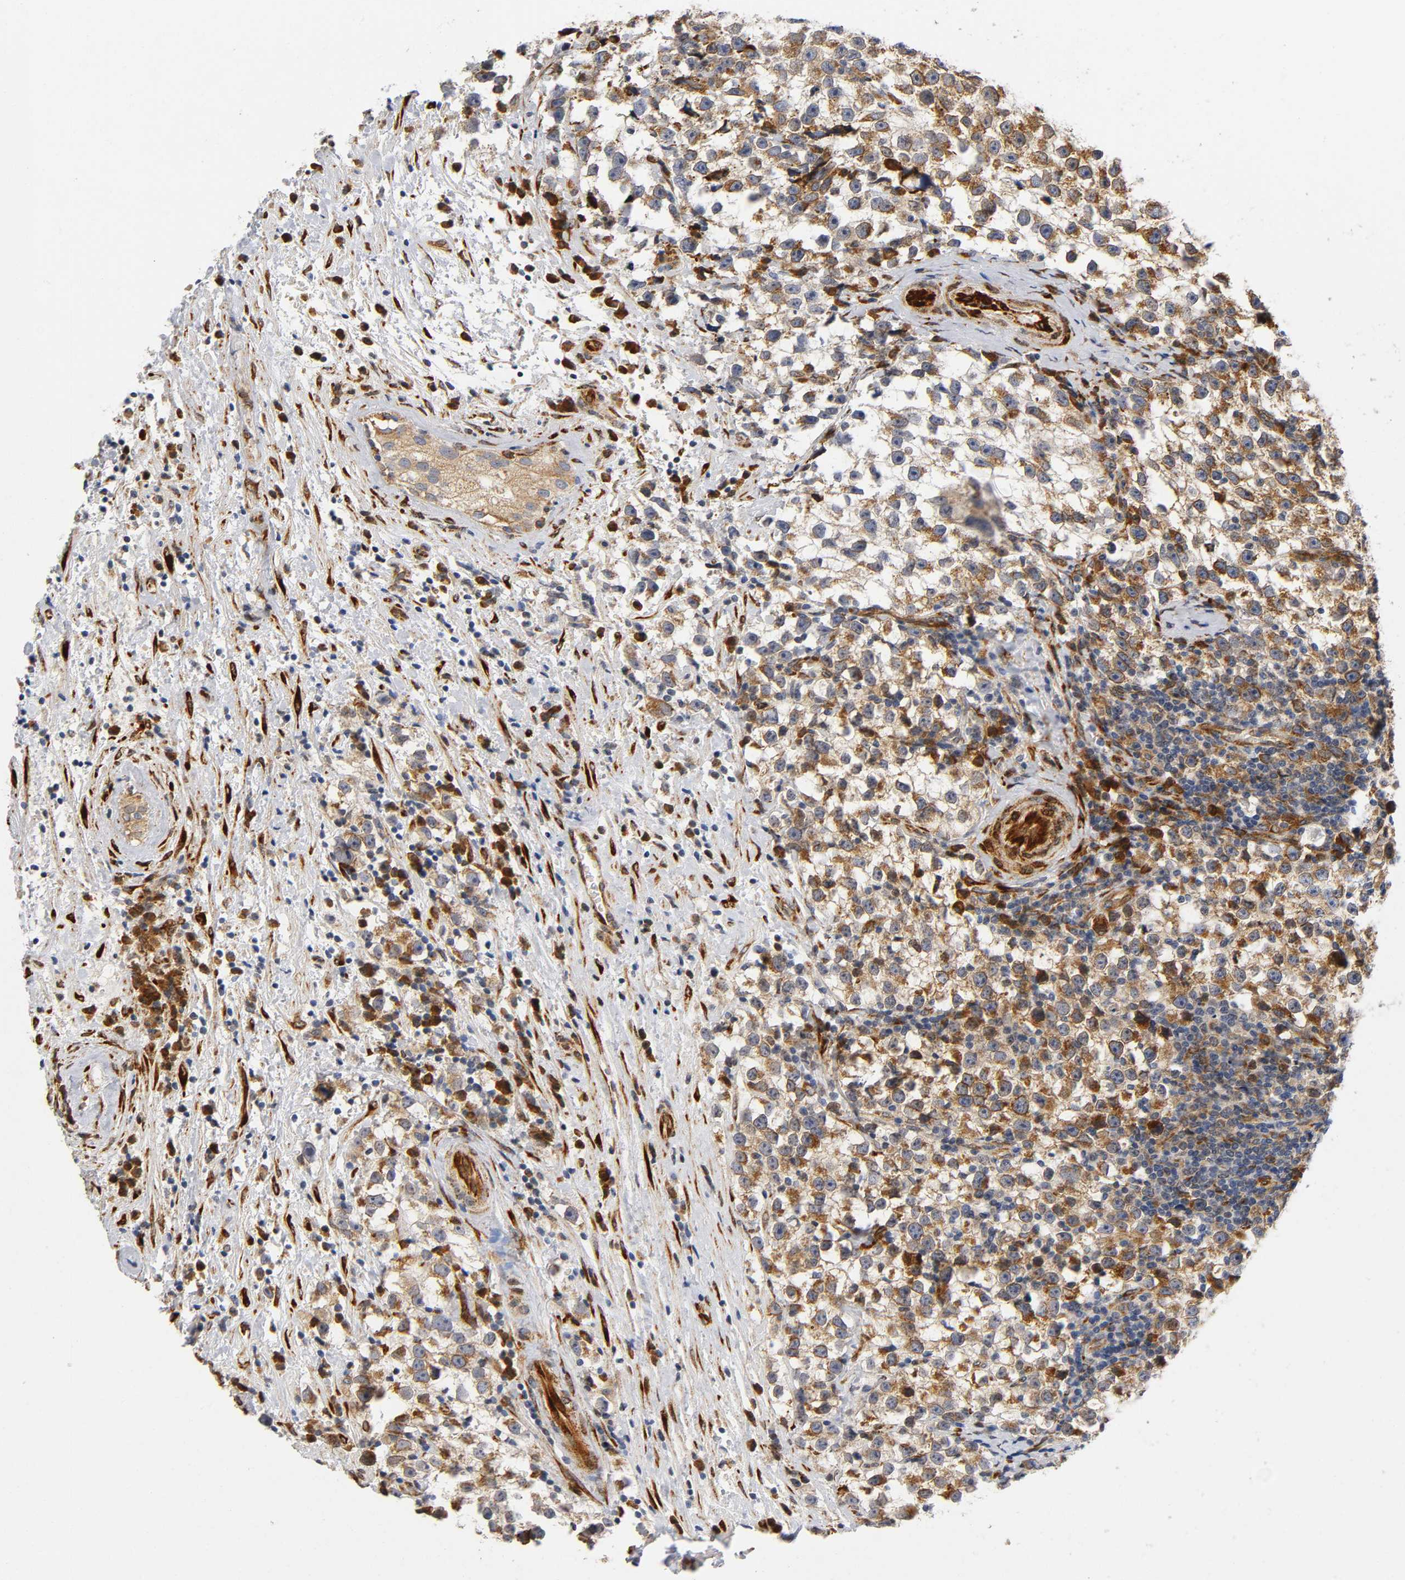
{"staining": {"intensity": "moderate", "quantity": ">75%", "location": "cytoplasmic/membranous"}, "tissue": "testis cancer", "cell_type": "Tumor cells", "image_type": "cancer", "snomed": [{"axis": "morphology", "description": "Seminoma, NOS"}, {"axis": "topography", "description": "Testis"}], "caption": "Immunohistochemistry (IHC) (DAB) staining of human testis cancer demonstrates moderate cytoplasmic/membranous protein expression in approximately >75% of tumor cells.", "gene": "SOS2", "patient": {"sex": "male", "age": 33}}